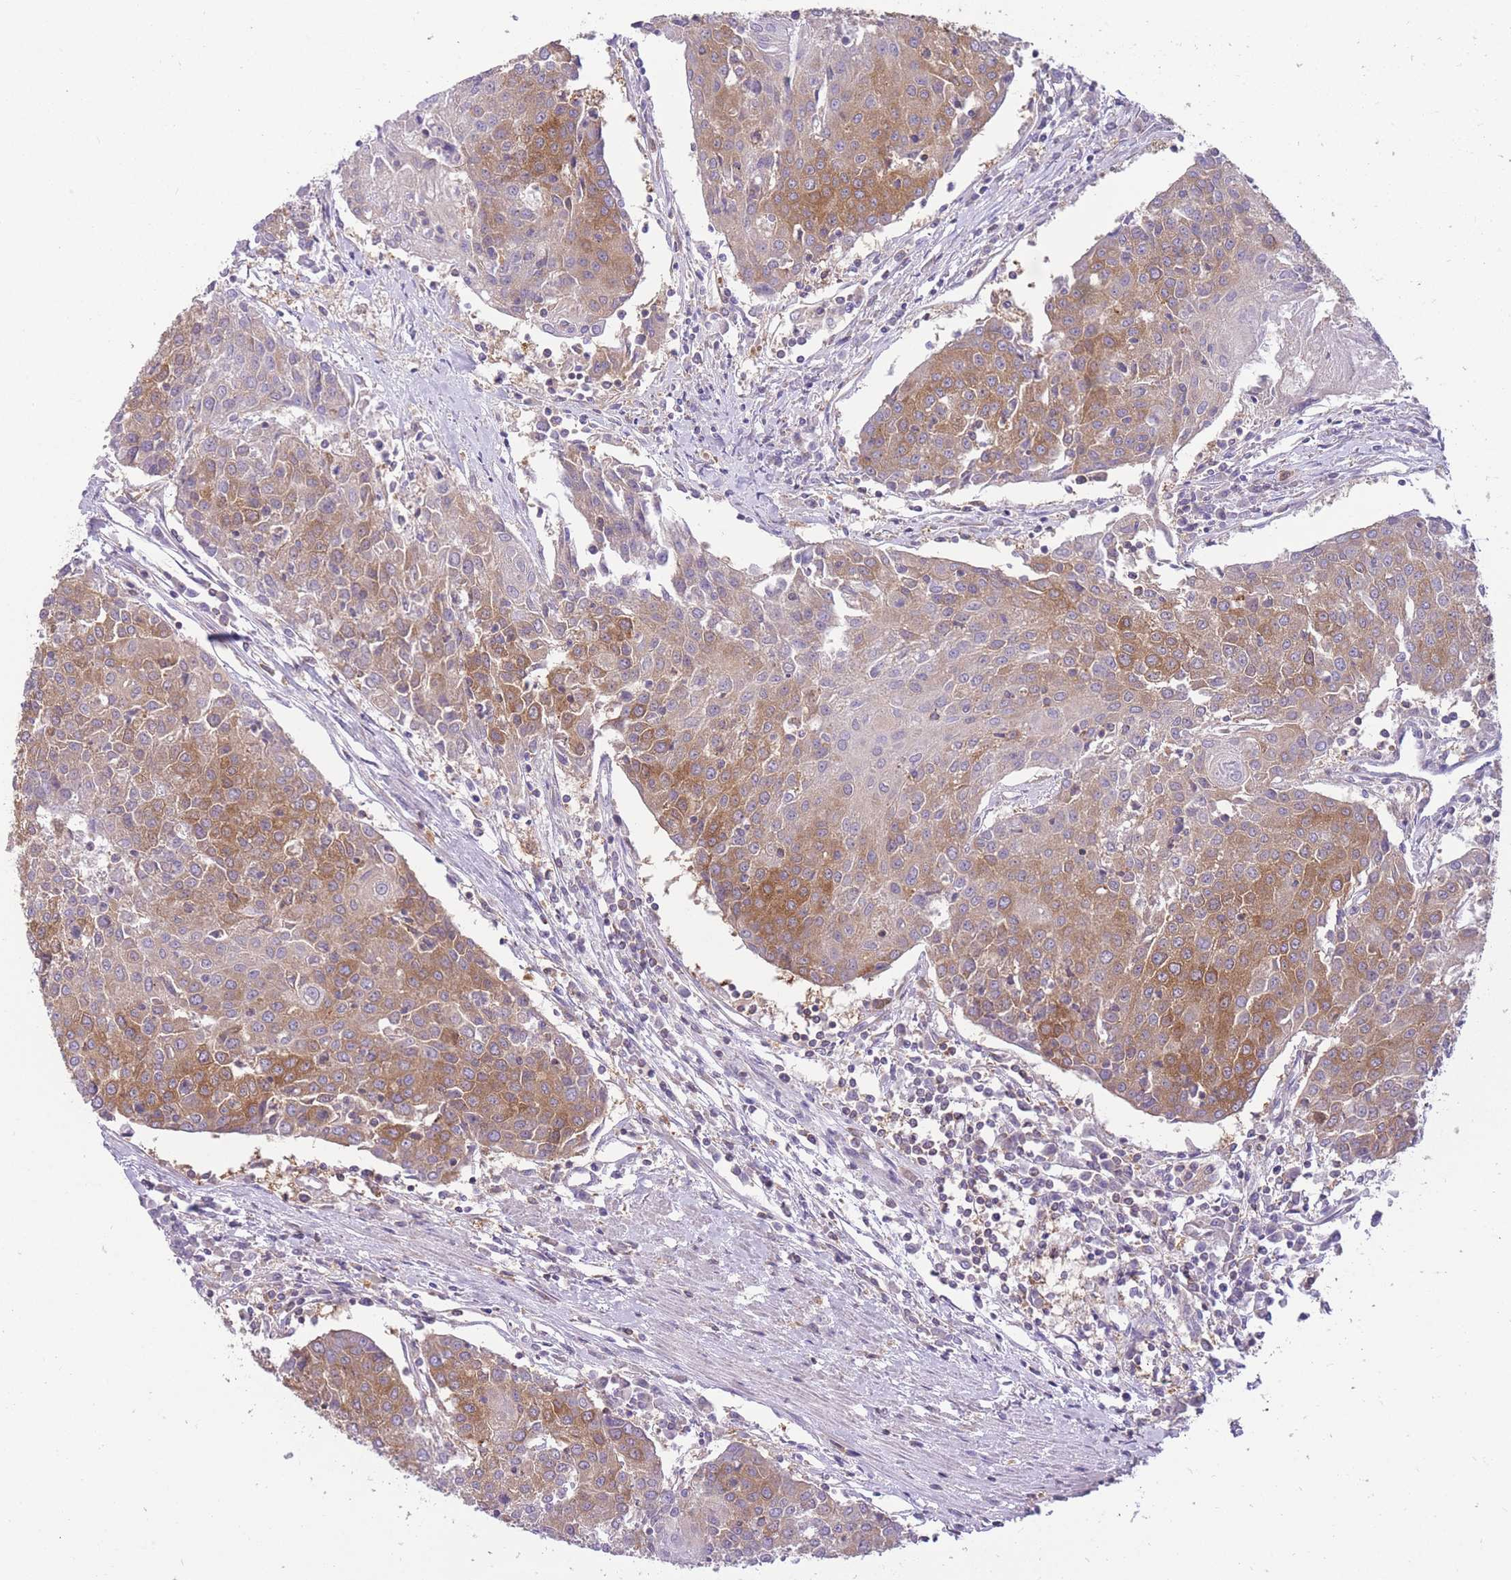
{"staining": {"intensity": "moderate", "quantity": "25%-75%", "location": "cytoplasmic/membranous"}, "tissue": "urothelial cancer", "cell_type": "Tumor cells", "image_type": "cancer", "snomed": [{"axis": "morphology", "description": "Urothelial carcinoma, High grade"}, {"axis": "topography", "description": "Urinary bladder"}], "caption": "Protein analysis of urothelial cancer tissue demonstrates moderate cytoplasmic/membranous staining in about 25%-75% of tumor cells.", "gene": "PRKAR1A", "patient": {"sex": "female", "age": 85}}